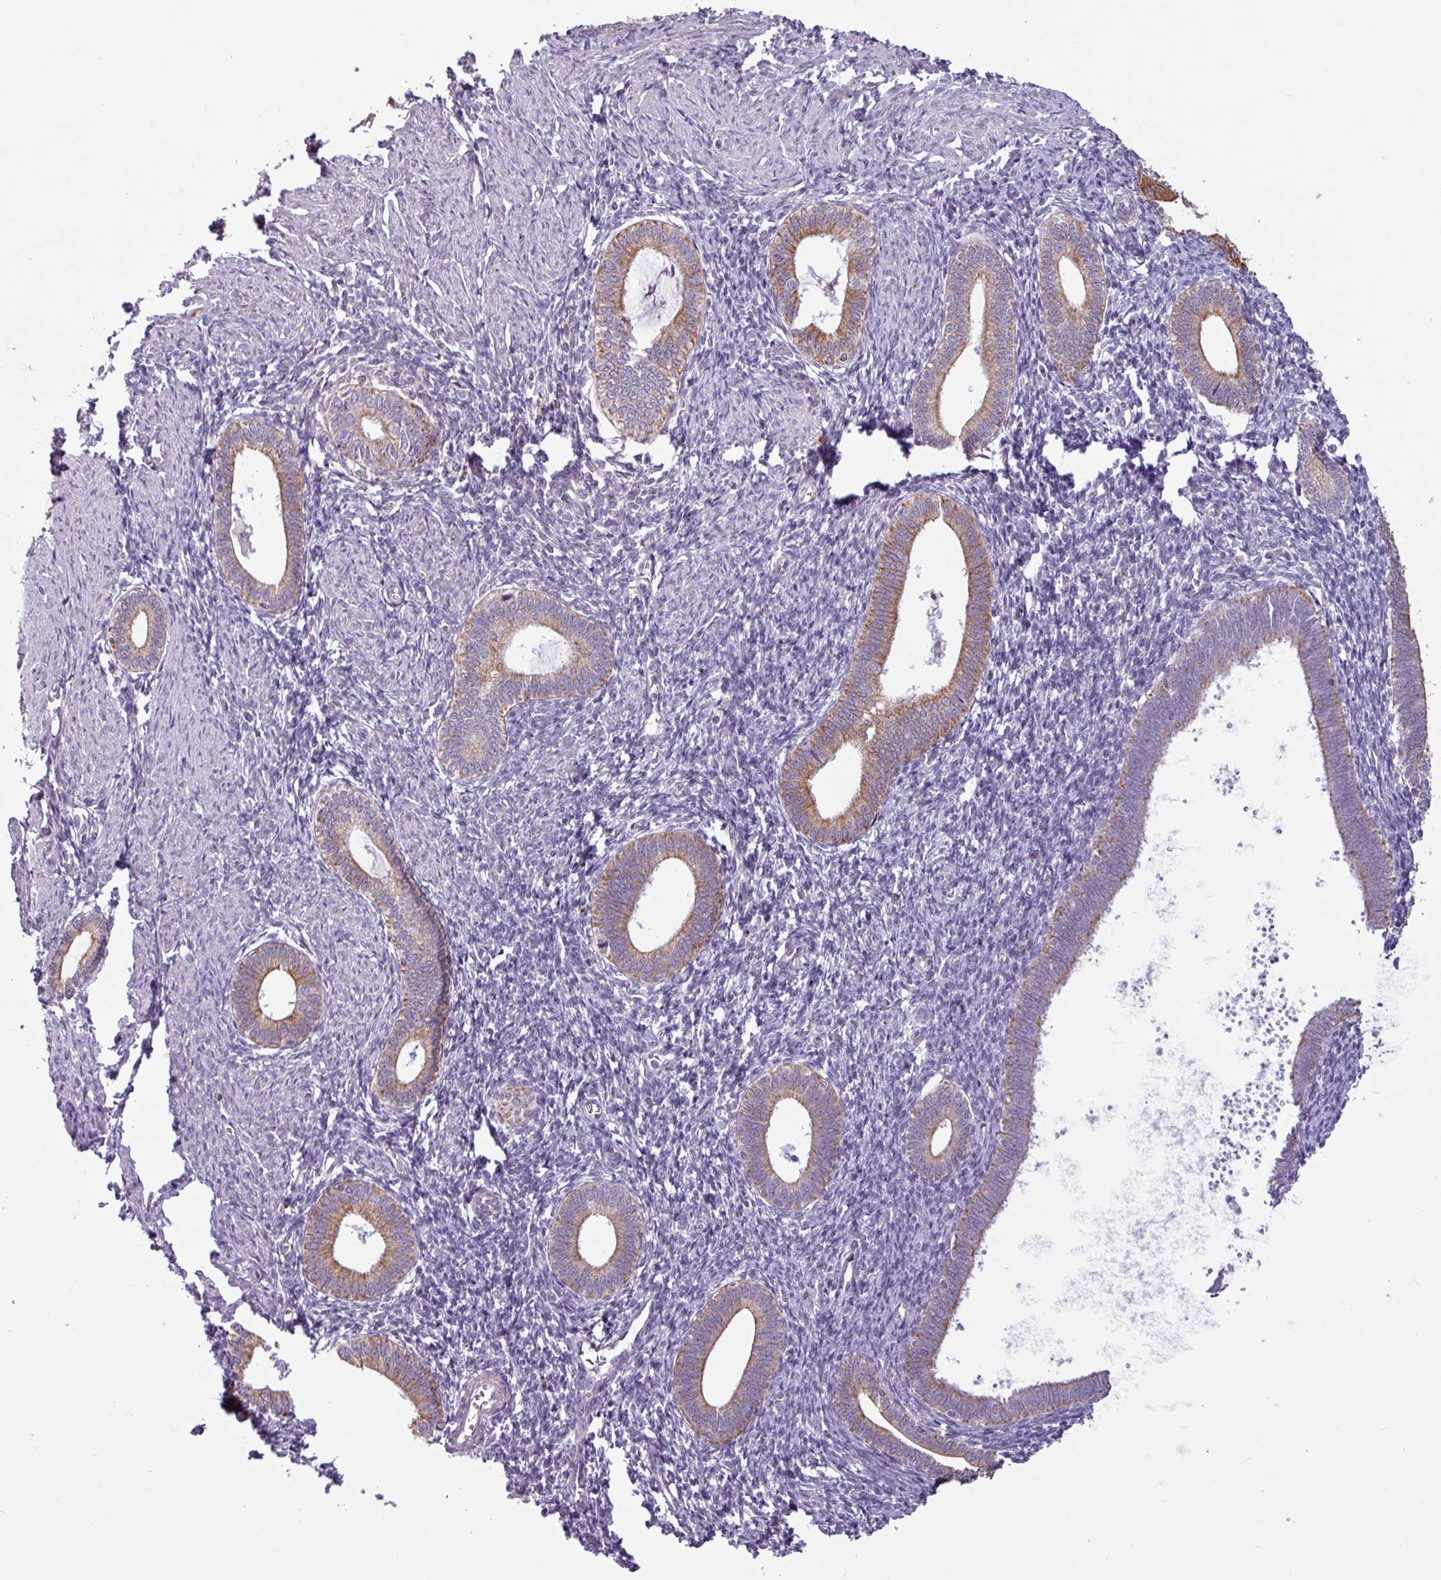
{"staining": {"intensity": "negative", "quantity": "none", "location": "none"}, "tissue": "endometrium", "cell_type": "Cells in endometrial stroma", "image_type": "normal", "snomed": [{"axis": "morphology", "description": "Normal tissue, NOS"}, {"axis": "topography", "description": "Endometrium"}], "caption": "Immunohistochemical staining of unremarkable endometrium demonstrates no significant expression in cells in endometrial stroma. (Stains: DAB immunohistochemistry with hematoxylin counter stain, Microscopy: brightfield microscopy at high magnification).", "gene": "CAMK1", "patient": {"sex": "female", "age": 41}}